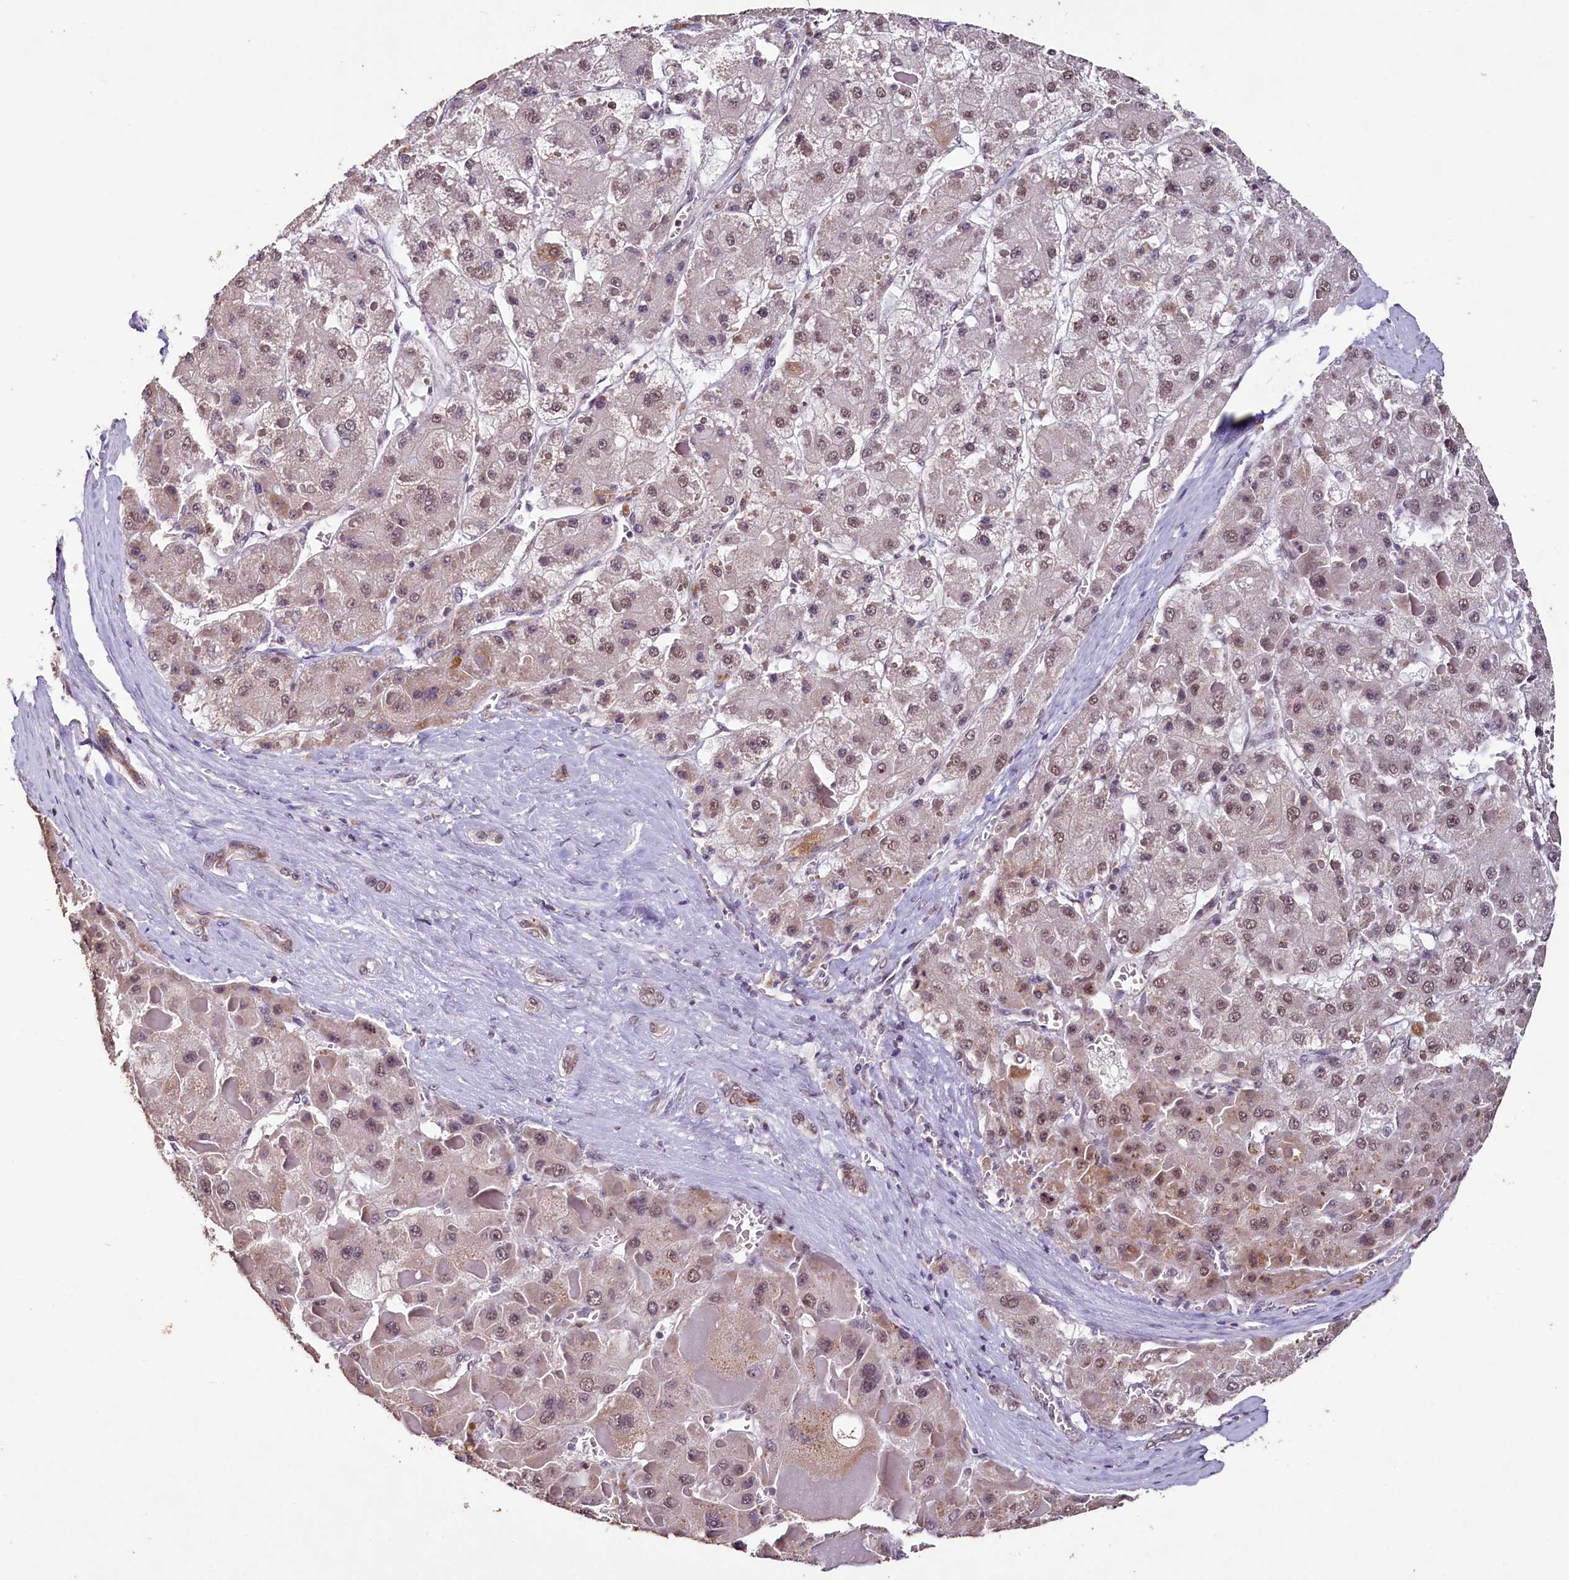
{"staining": {"intensity": "weak", "quantity": "25%-75%", "location": "cytoplasmic/membranous,nuclear"}, "tissue": "liver cancer", "cell_type": "Tumor cells", "image_type": "cancer", "snomed": [{"axis": "morphology", "description": "Carcinoma, Hepatocellular, NOS"}, {"axis": "topography", "description": "Liver"}], "caption": "Immunohistochemistry micrograph of human liver hepatocellular carcinoma stained for a protein (brown), which displays low levels of weak cytoplasmic/membranous and nuclear positivity in about 25%-75% of tumor cells.", "gene": "PDE6D", "patient": {"sex": "female", "age": 73}}